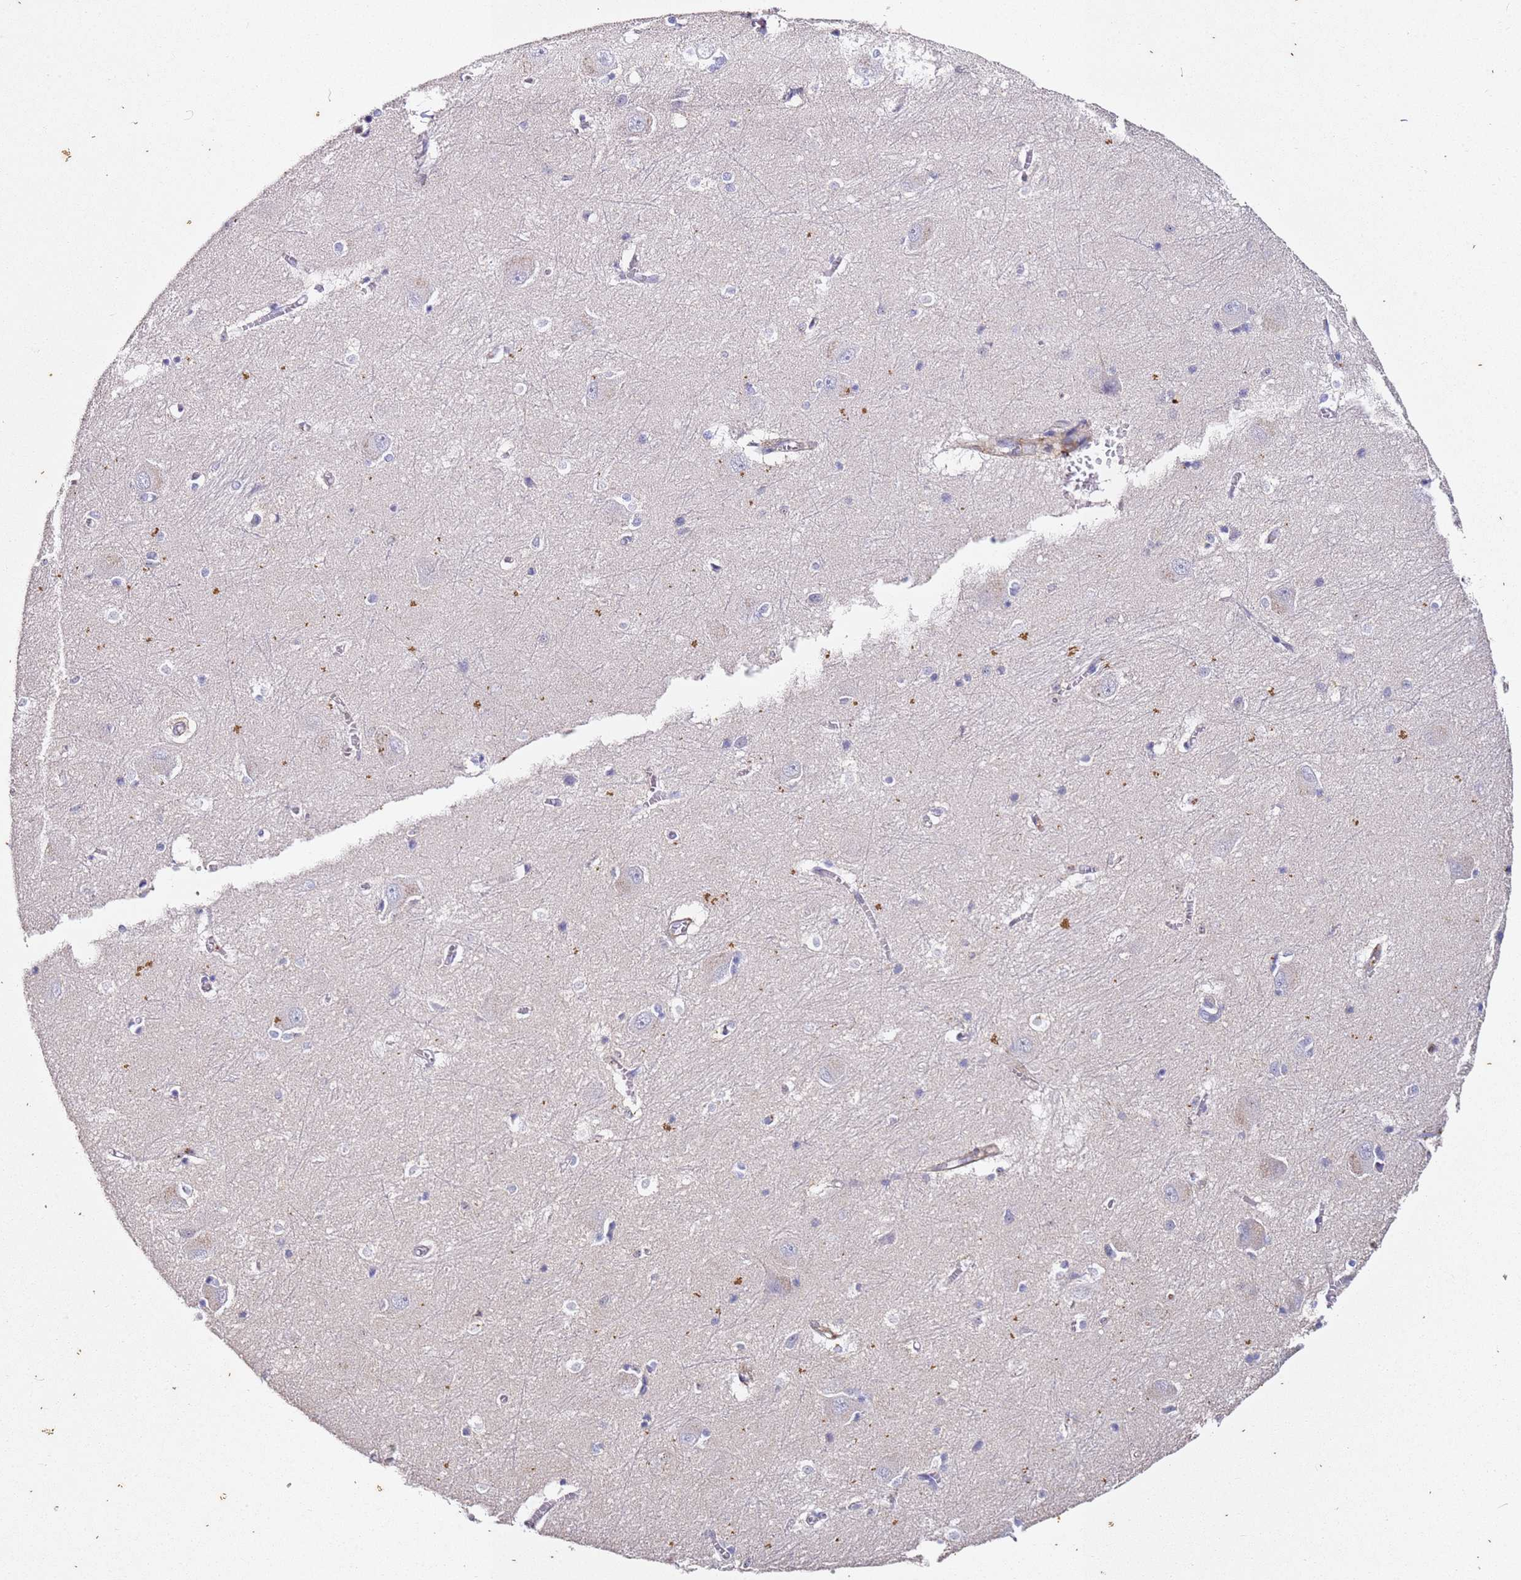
{"staining": {"intensity": "negative", "quantity": "none", "location": "none"}, "tissue": "caudate", "cell_type": "Glial cells", "image_type": "normal", "snomed": [{"axis": "morphology", "description": "Normal tissue, NOS"}, {"axis": "topography", "description": "Lateral ventricle wall"}], "caption": "An image of human caudate is negative for staining in glial cells. (Brightfield microscopy of DAB (3,3'-diaminobenzidine) immunohistochemistry (IHC) at high magnification).", "gene": "ZNF671", "patient": {"sex": "male", "age": 37}}